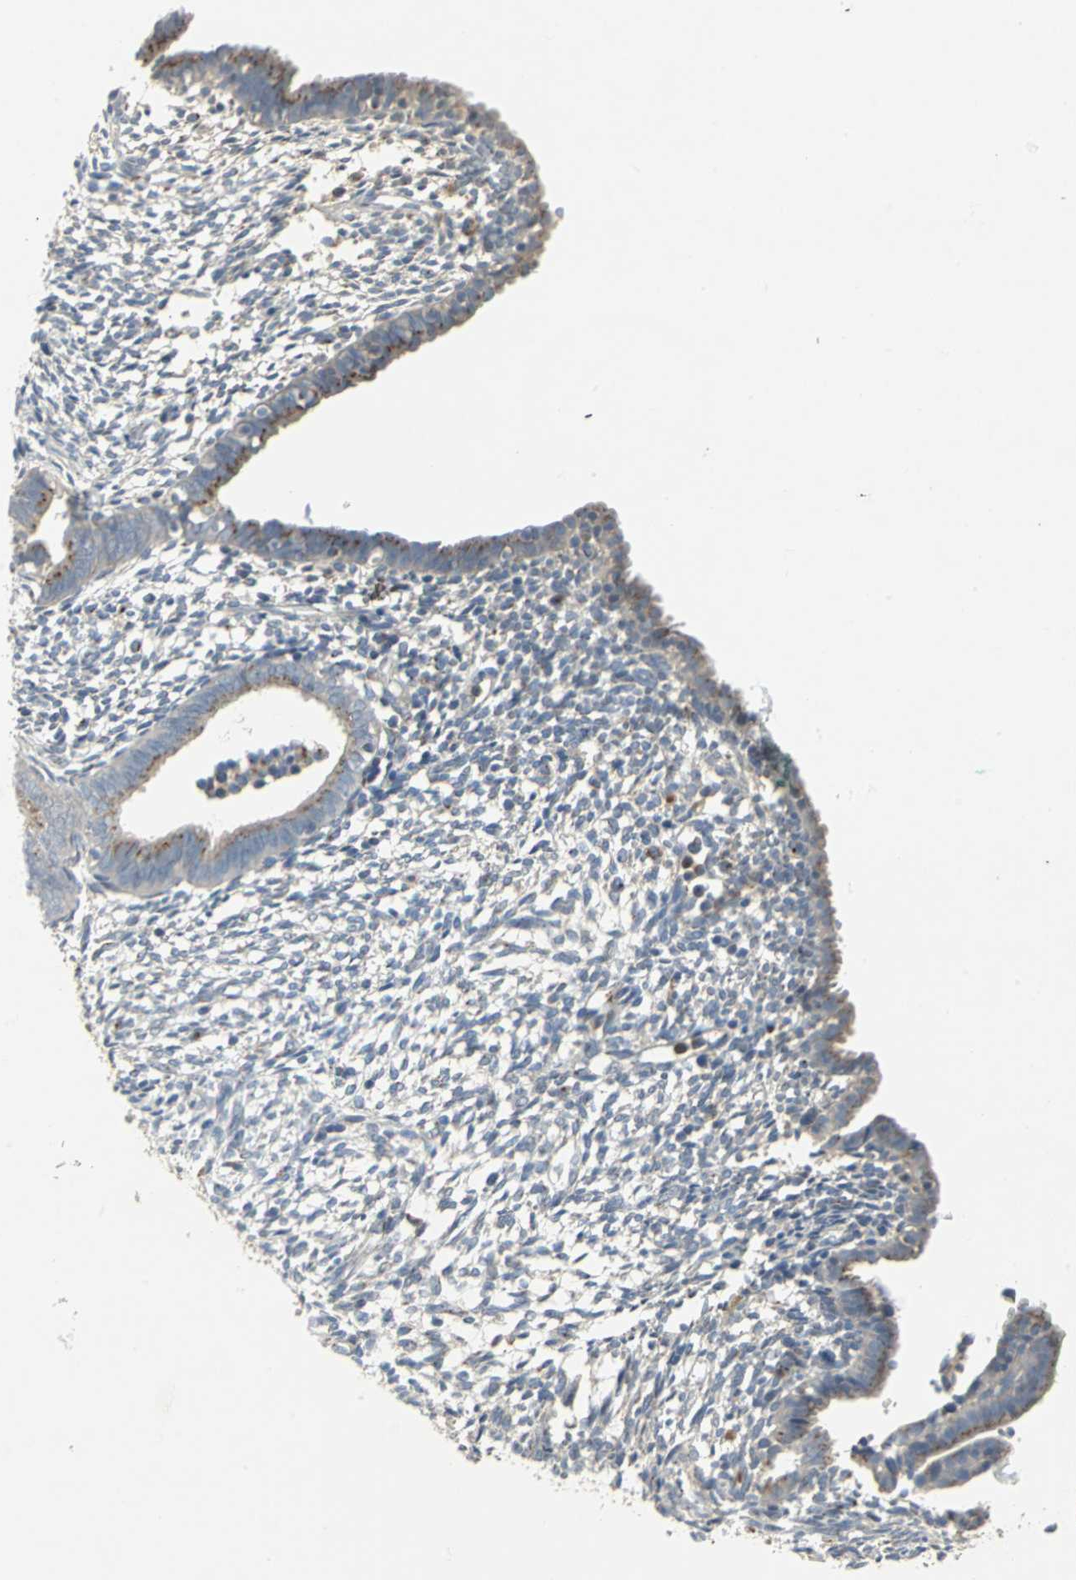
{"staining": {"intensity": "negative", "quantity": "none", "location": "none"}, "tissue": "endometrium", "cell_type": "Cells in endometrial stroma", "image_type": "normal", "snomed": [{"axis": "morphology", "description": "Normal tissue, NOS"}, {"axis": "morphology", "description": "Atrophy, NOS"}, {"axis": "topography", "description": "Uterus"}, {"axis": "topography", "description": "Endometrium"}], "caption": "An immunohistochemistry micrograph of benign endometrium is shown. There is no staining in cells in endometrial stroma of endometrium. Nuclei are stained in blue.", "gene": "TM9SF2", "patient": {"sex": "female", "age": 68}}